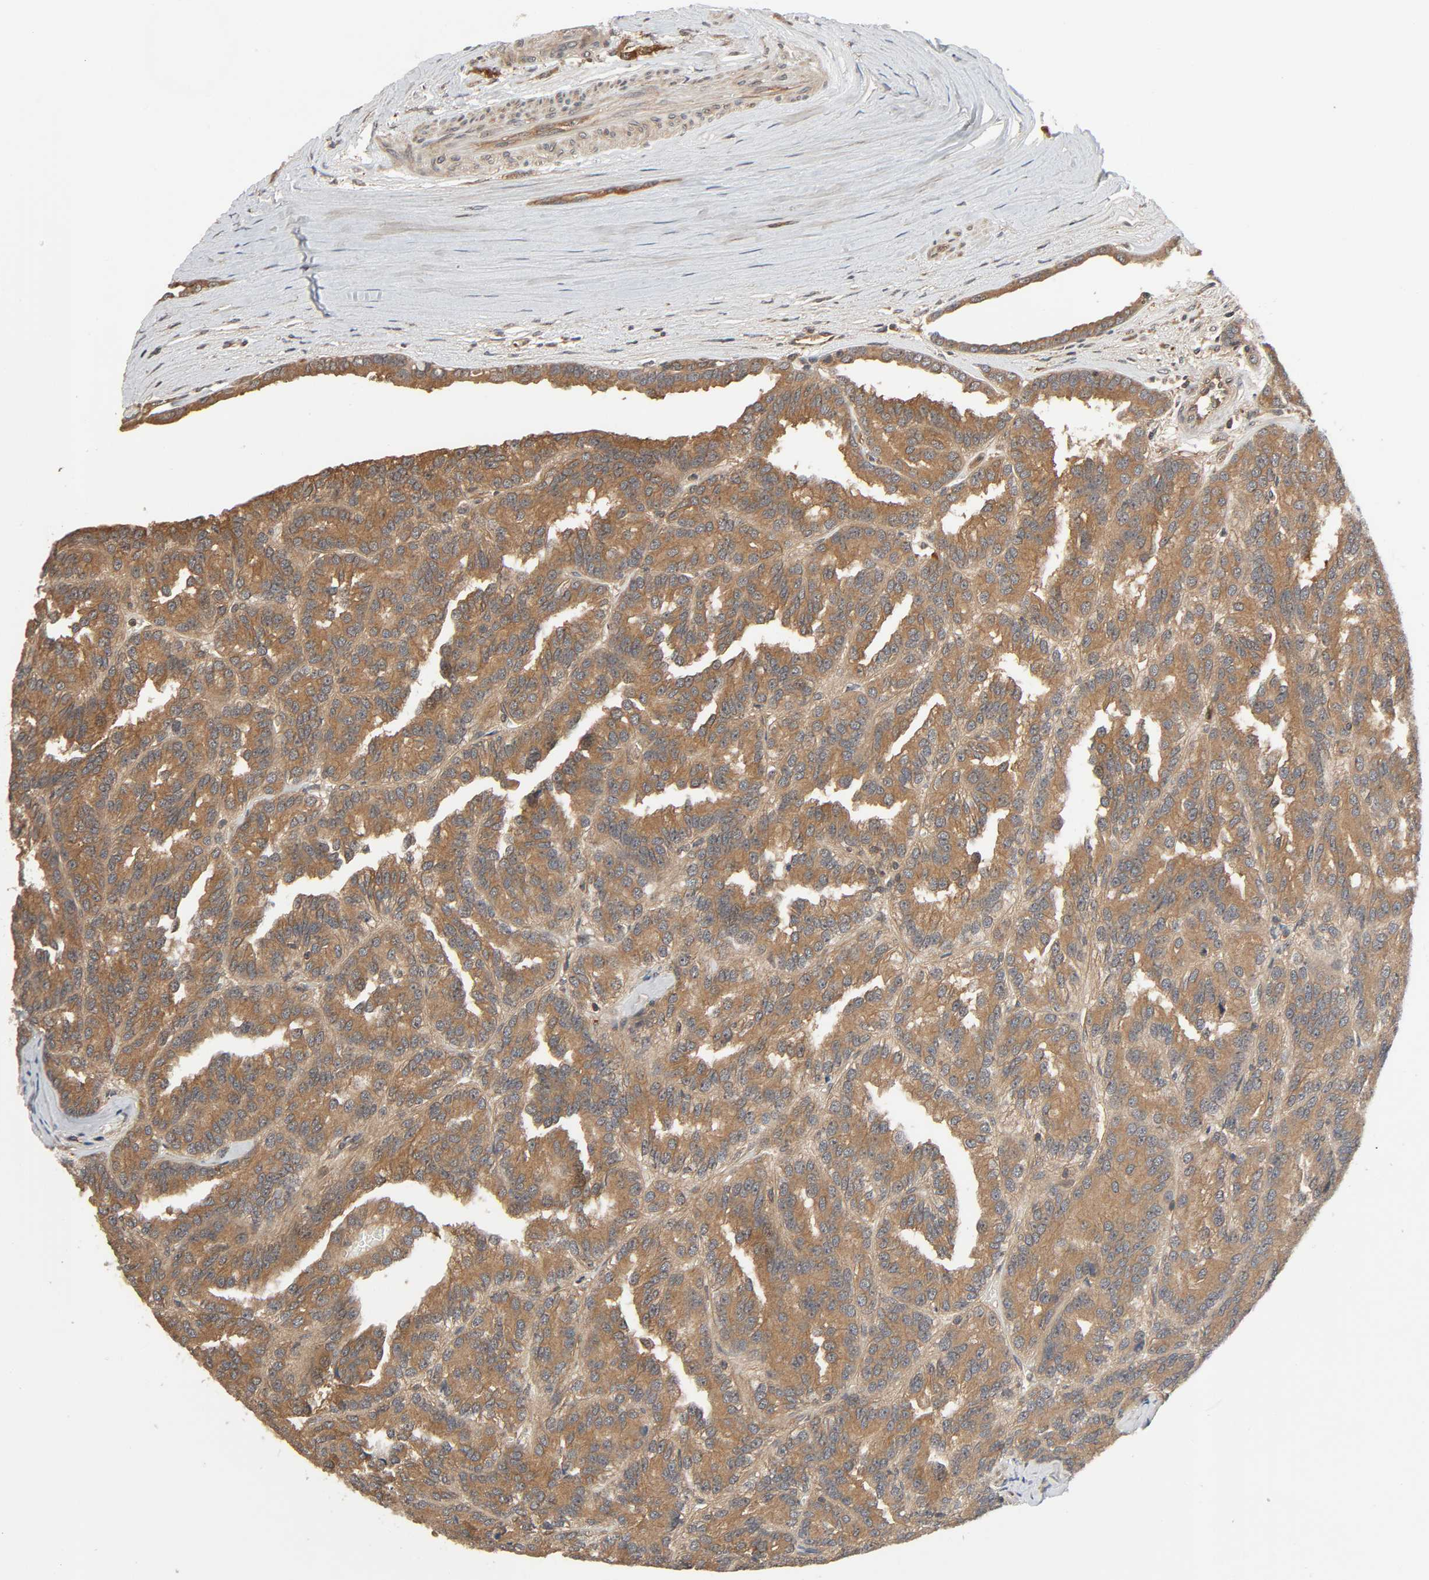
{"staining": {"intensity": "moderate", "quantity": ">75%", "location": "cytoplasmic/membranous"}, "tissue": "renal cancer", "cell_type": "Tumor cells", "image_type": "cancer", "snomed": [{"axis": "morphology", "description": "Adenocarcinoma, NOS"}, {"axis": "topography", "description": "Kidney"}], "caption": "High-magnification brightfield microscopy of renal cancer (adenocarcinoma) stained with DAB (brown) and counterstained with hematoxylin (blue). tumor cells exhibit moderate cytoplasmic/membranous expression is appreciated in about>75% of cells.", "gene": "PPP2R1B", "patient": {"sex": "male", "age": 46}}